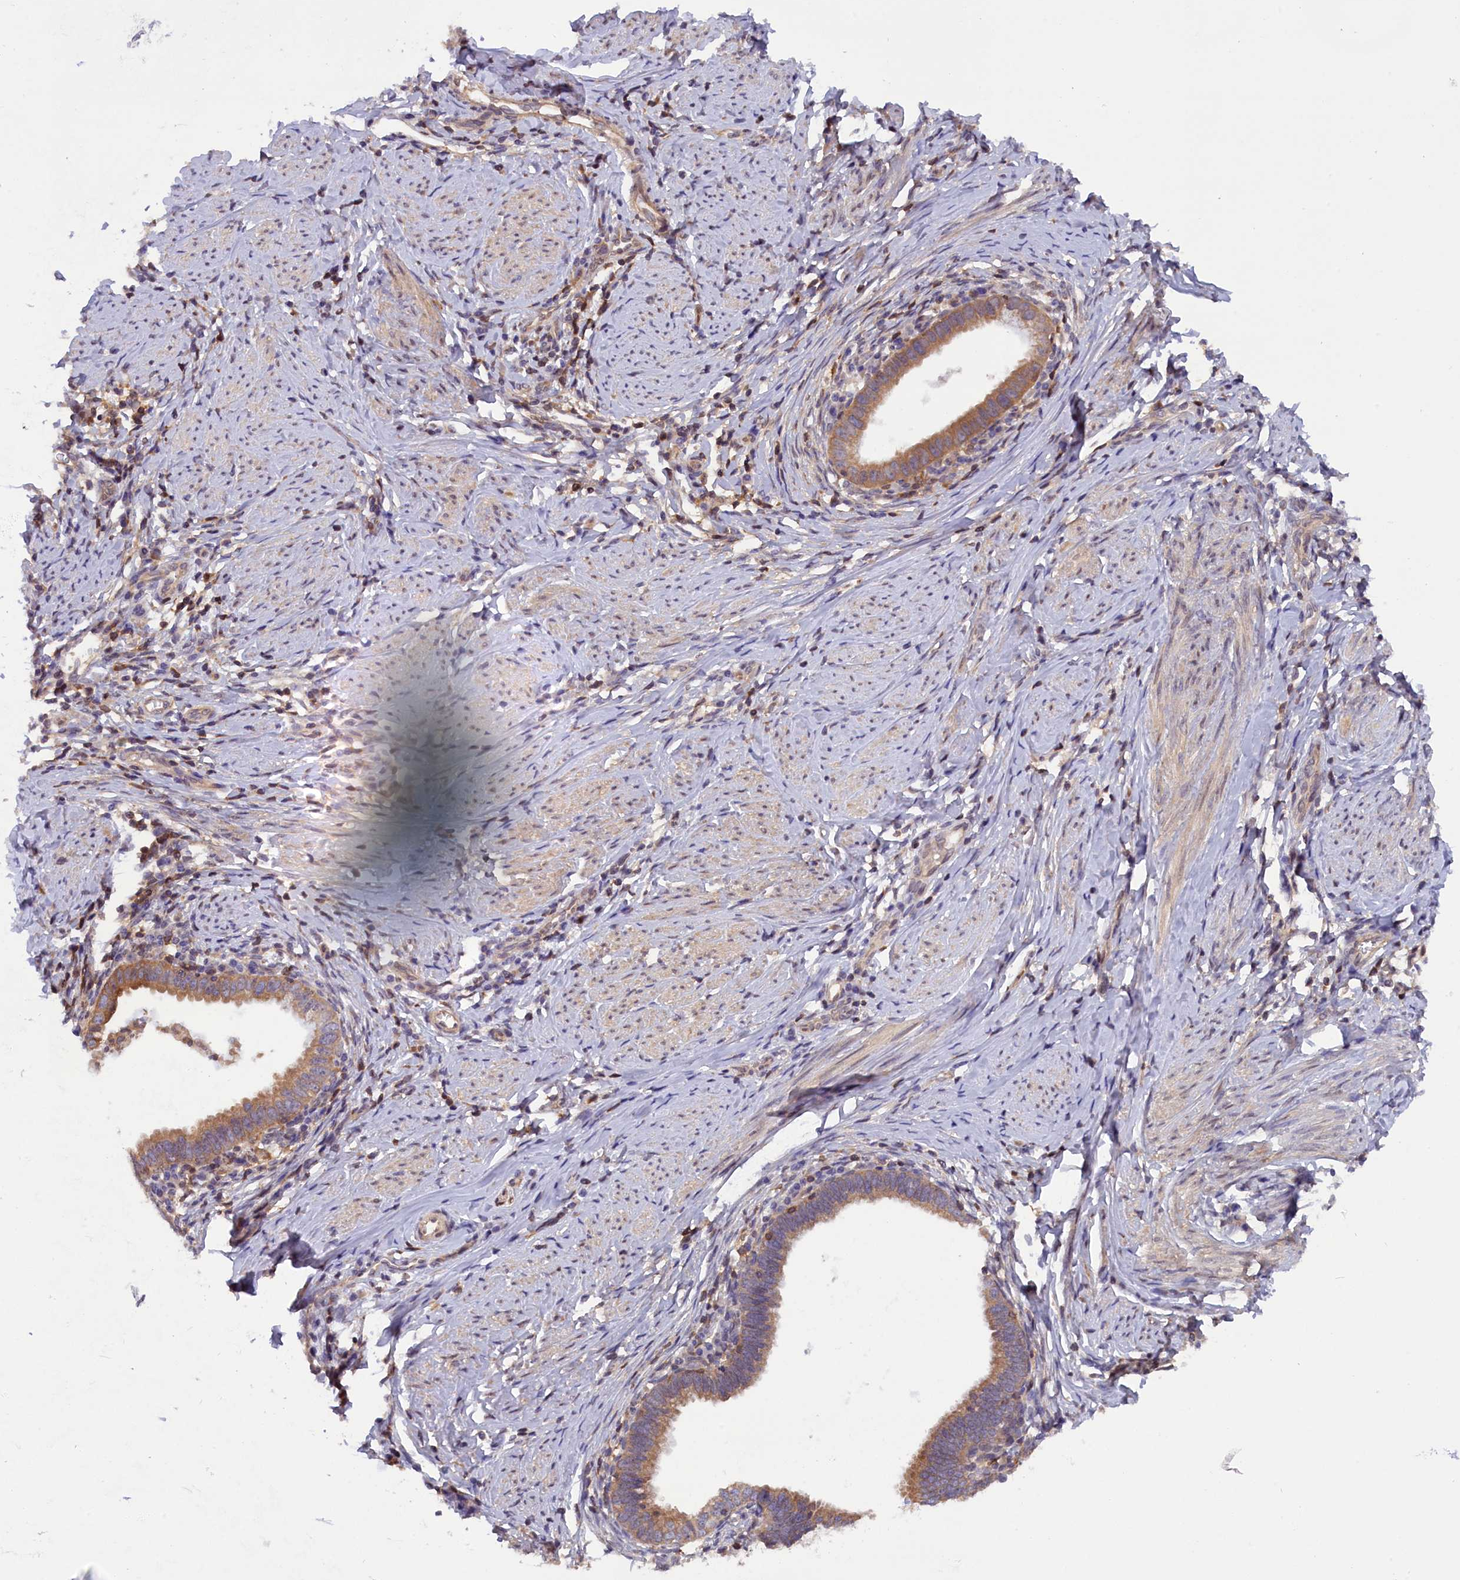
{"staining": {"intensity": "moderate", "quantity": ">75%", "location": "cytoplasmic/membranous"}, "tissue": "cervical cancer", "cell_type": "Tumor cells", "image_type": "cancer", "snomed": [{"axis": "morphology", "description": "Adenocarcinoma, NOS"}, {"axis": "topography", "description": "Cervix"}], "caption": "Cervical cancer tissue reveals moderate cytoplasmic/membranous expression in approximately >75% of tumor cells, visualized by immunohistochemistry. (brown staining indicates protein expression, while blue staining denotes nuclei).", "gene": "TBCB", "patient": {"sex": "female", "age": 36}}